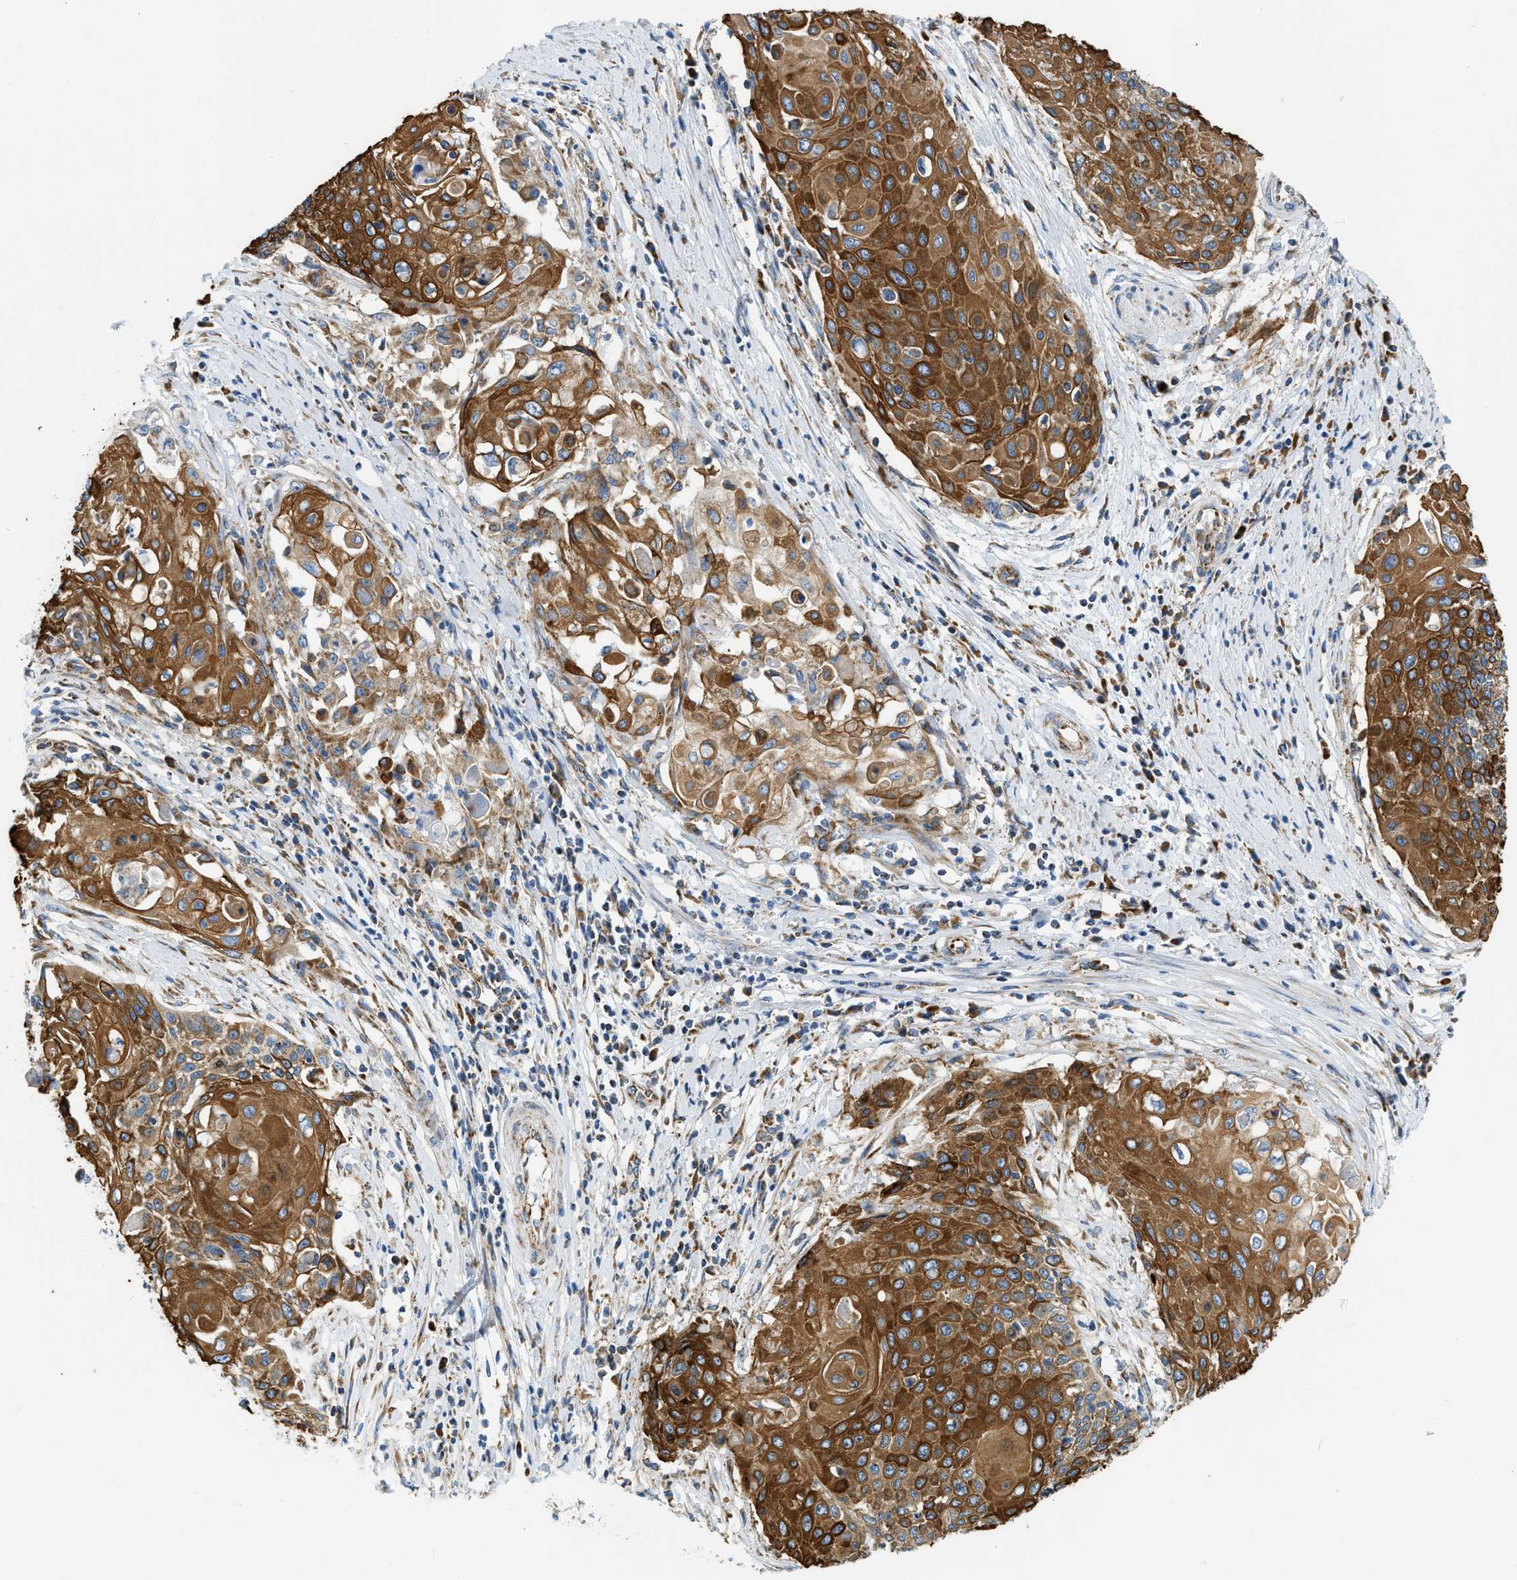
{"staining": {"intensity": "strong", "quantity": ">75%", "location": "cytoplasmic/membranous"}, "tissue": "cervical cancer", "cell_type": "Tumor cells", "image_type": "cancer", "snomed": [{"axis": "morphology", "description": "Squamous cell carcinoma, NOS"}, {"axis": "topography", "description": "Cervix"}], "caption": "The immunohistochemical stain highlights strong cytoplasmic/membranous staining in tumor cells of cervical cancer (squamous cell carcinoma) tissue.", "gene": "CAMKK2", "patient": {"sex": "female", "age": 39}}